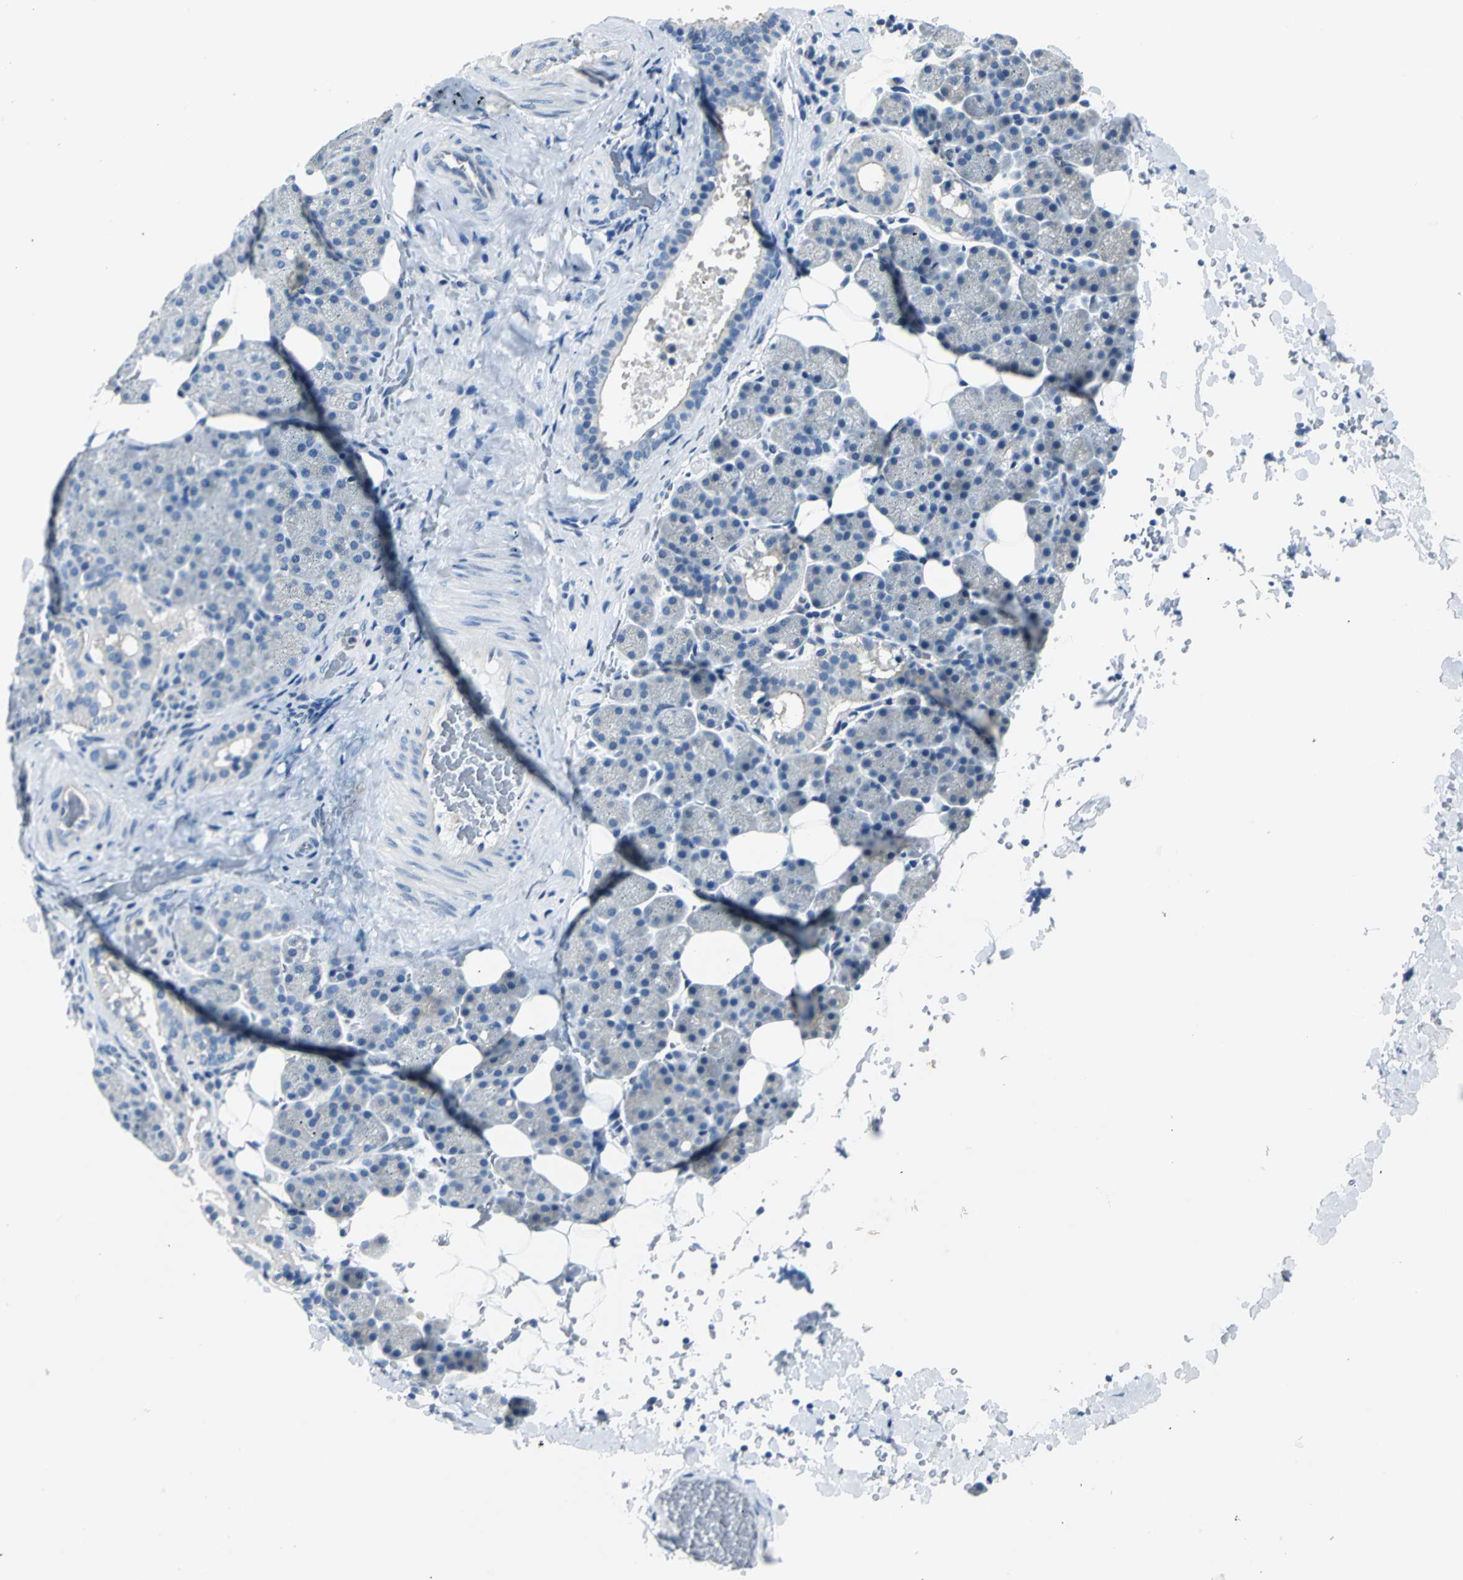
{"staining": {"intensity": "negative", "quantity": "none", "location": "none"}, "tissue": "salivary gland", "cell_type": "Glandular cells", "image_type": "normal", "snomed": [{"axis": "morphology", "description": "Normal tissue, NOS"}, {"axis": "topography", "description": "Lymph node"}, {"axis": "topography", "description": "Salivary gland"}], "caption": "Immunohistochemistry micrograph of benign salivary gland stained for a protein (brown), which shows no staining in glandular cells. (DAB (3,3'-diaminobenzidine) immunohistochemistry (IHC), high magnification).", "gene": "RIPOR1", "patient": {"sex": "male", "age": 8}}